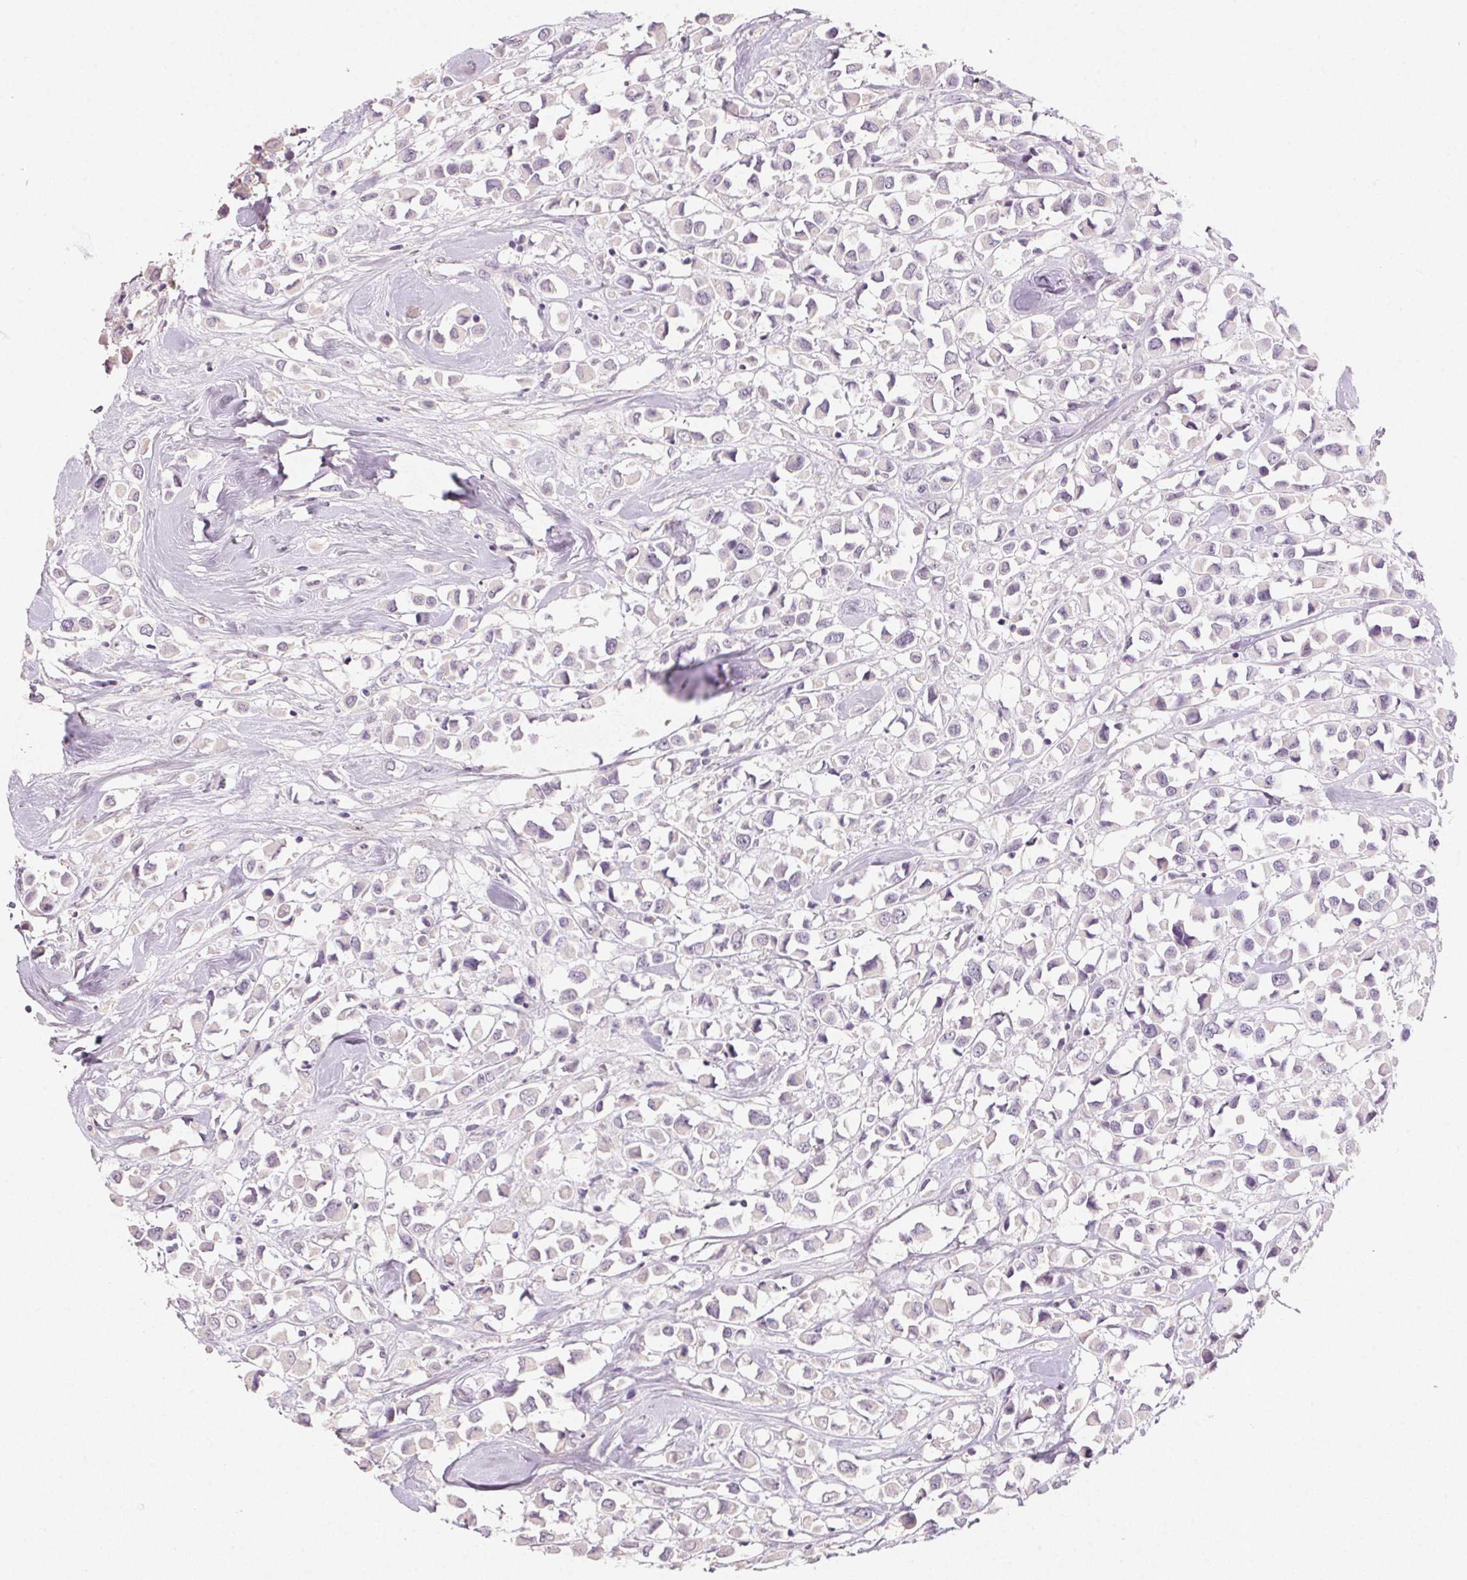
{"staining": {"intensity": "negative", "quantity": "none", "location": "none"}, "tissue": "breast cancer", "cell_type": "Tumor cells", "image_type": "cancer", "snomed": [{"axis": "morphology", "description": "Duct carcinoma"}, {"axis": "topography", "description": "Breast"}], "caption": "Immunohistochemistry (IHC) of breast cancer exhibits no positivity in tumor cells.", "gene": "CXCL5", "patient": {"sex": "female", "age": 61}}